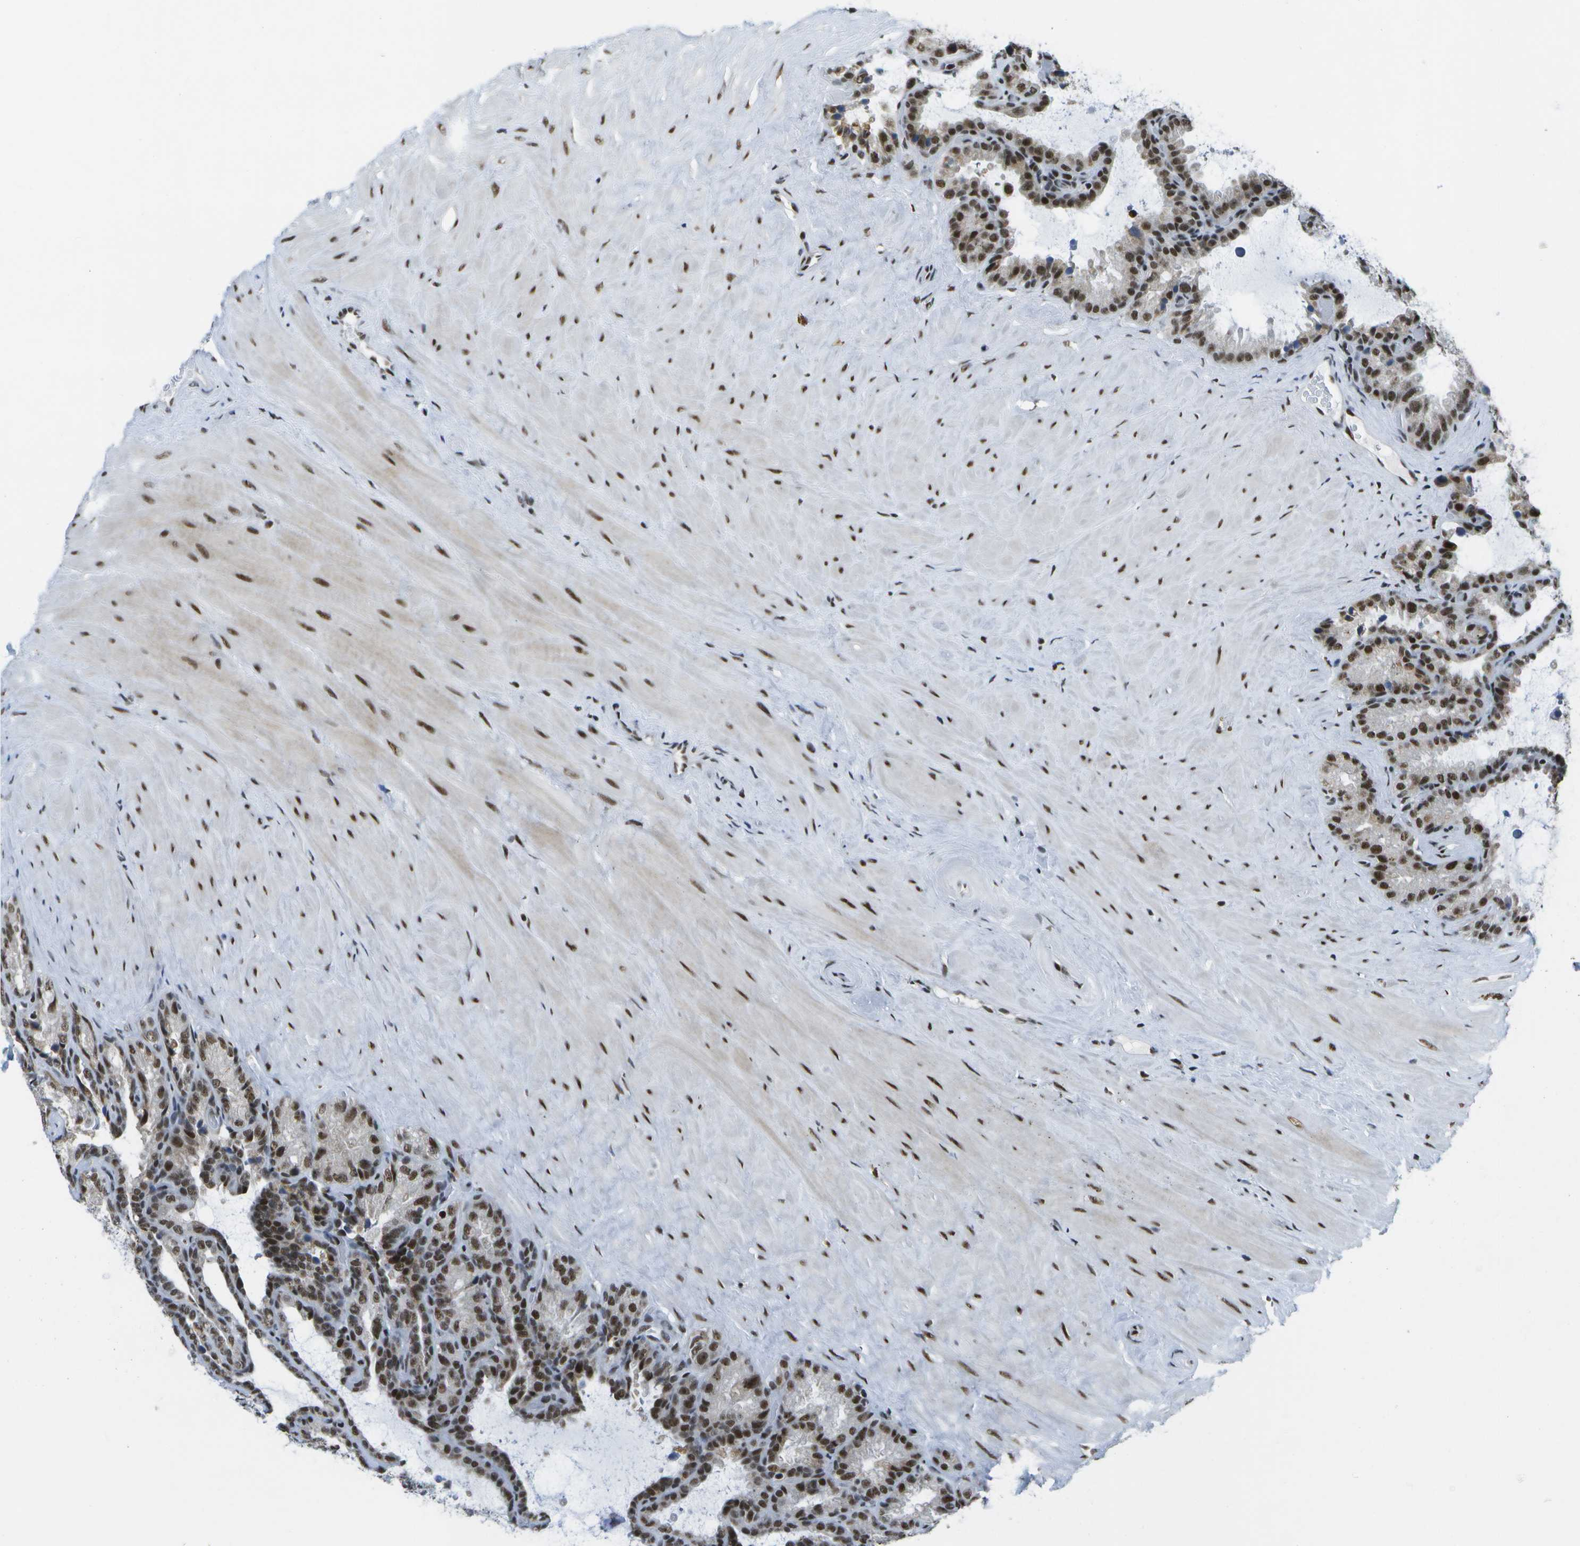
{"staining": {"intensity": "strong", "quantity": ">75%", "location": "nuclear"}, "tissue": "seminal vesicle", "cell_type": "Glandular cells", "image_type": "normal", "snomed": [{"axis": "morphology", "description": "Normal tissue, NOS"}, {"axis": "topography", "description": "Seminal veicle"}], "caption": "Strong nuclear protein positivity is seen in about >75% of glandular cells in seminal vesicle. (DAB IHC, brown staining for protein, blue staining for nuclei).", "gene": "NSRP1", "patient": {"sex": "male", "age": 46}}